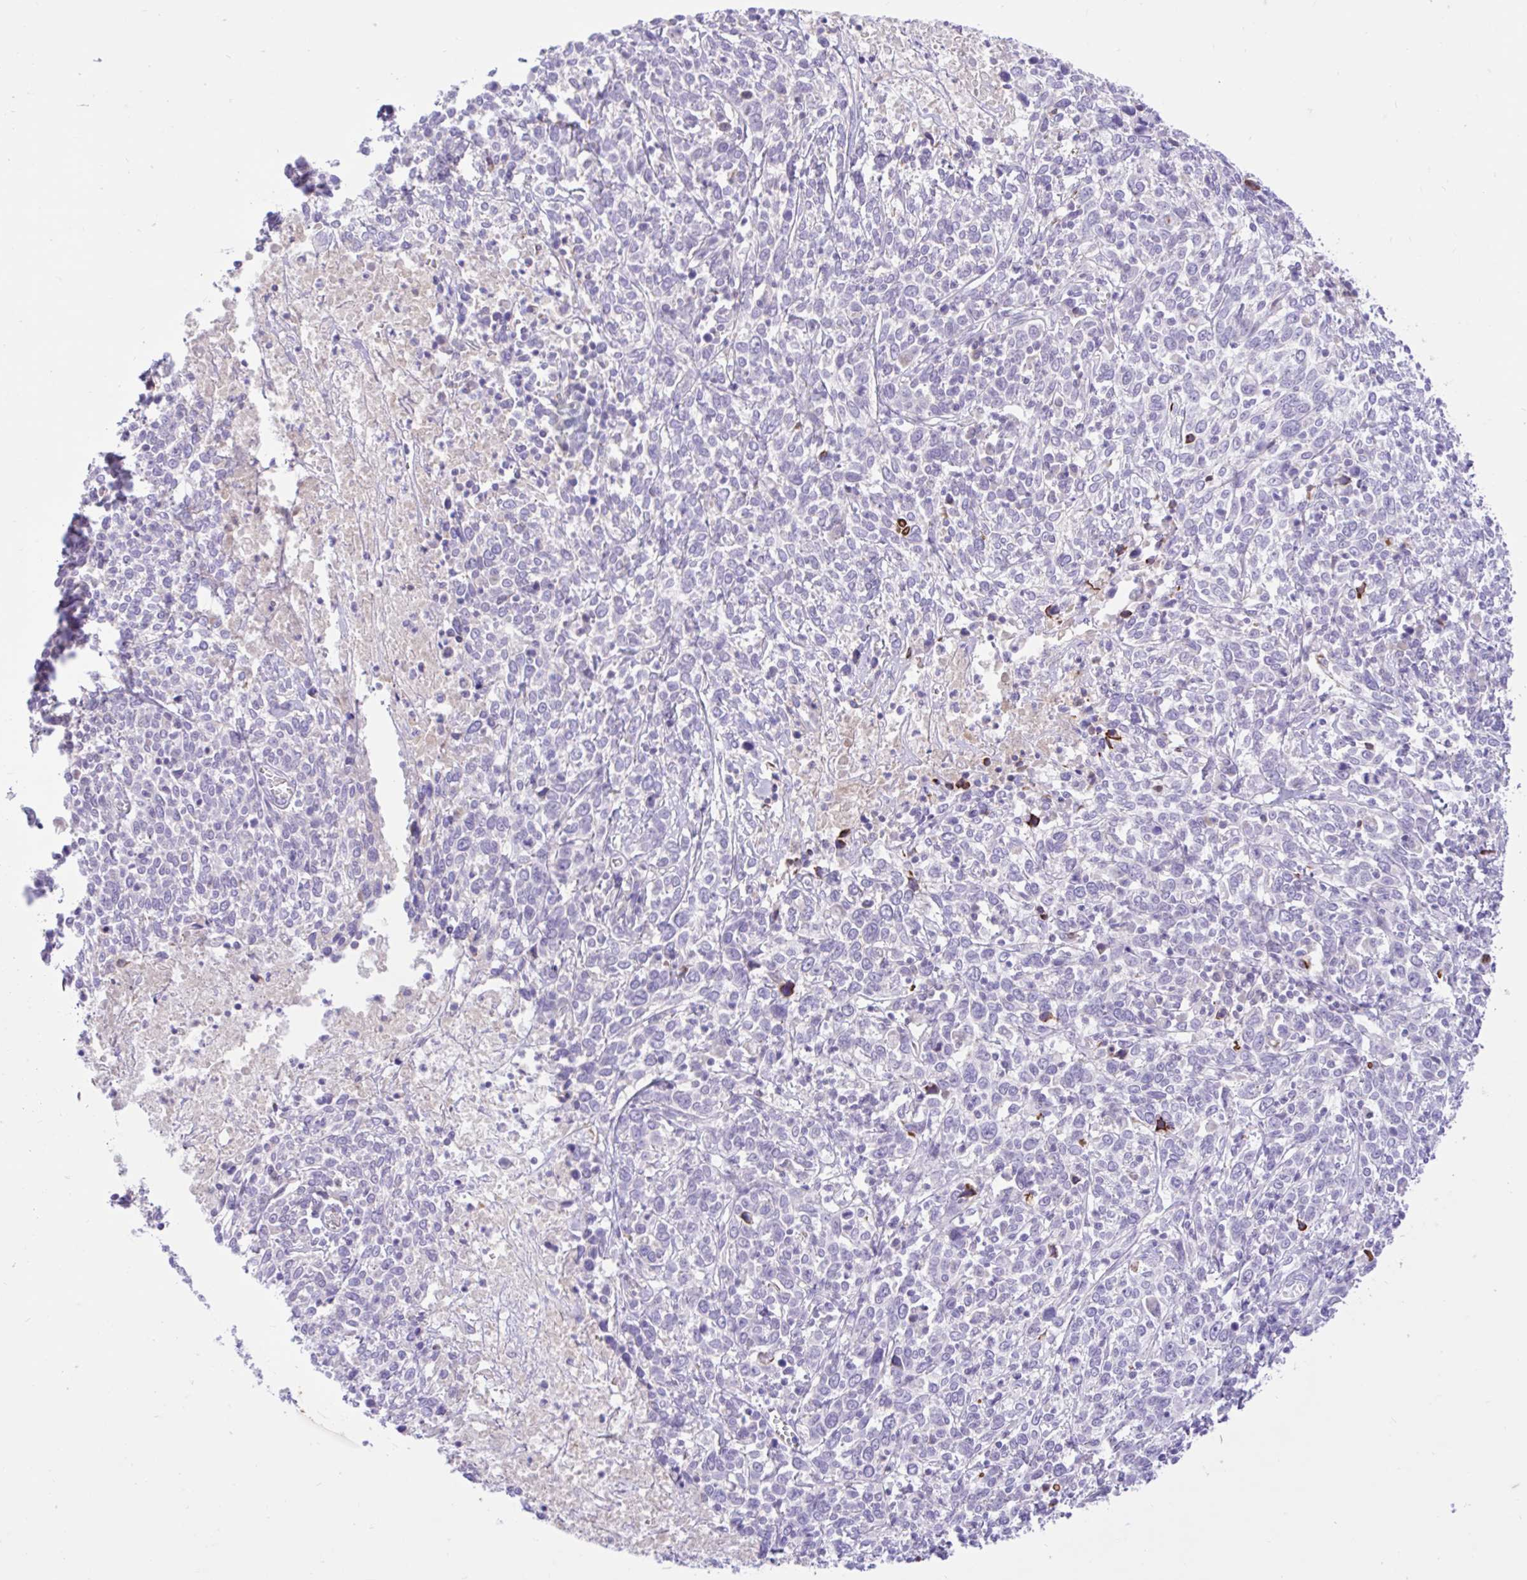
{"staining": {"intensity": "negative", "quantity": "none", "location": "none"}, "tissue": "cervical cancer", "cell_type": "Tumor cells", "image_type": "cancer", "snomed": [{"axis": "morphology", "description": "Squamous cell carcinoma, NOS"}, {"axis": "topography", "description": "Cervix"}], "caption": "The histopathology image exhibits no staining of tumor cells in cervical cancer.", "gene": "ZNF101", "patient": {"sex": "female", "age": 46}}